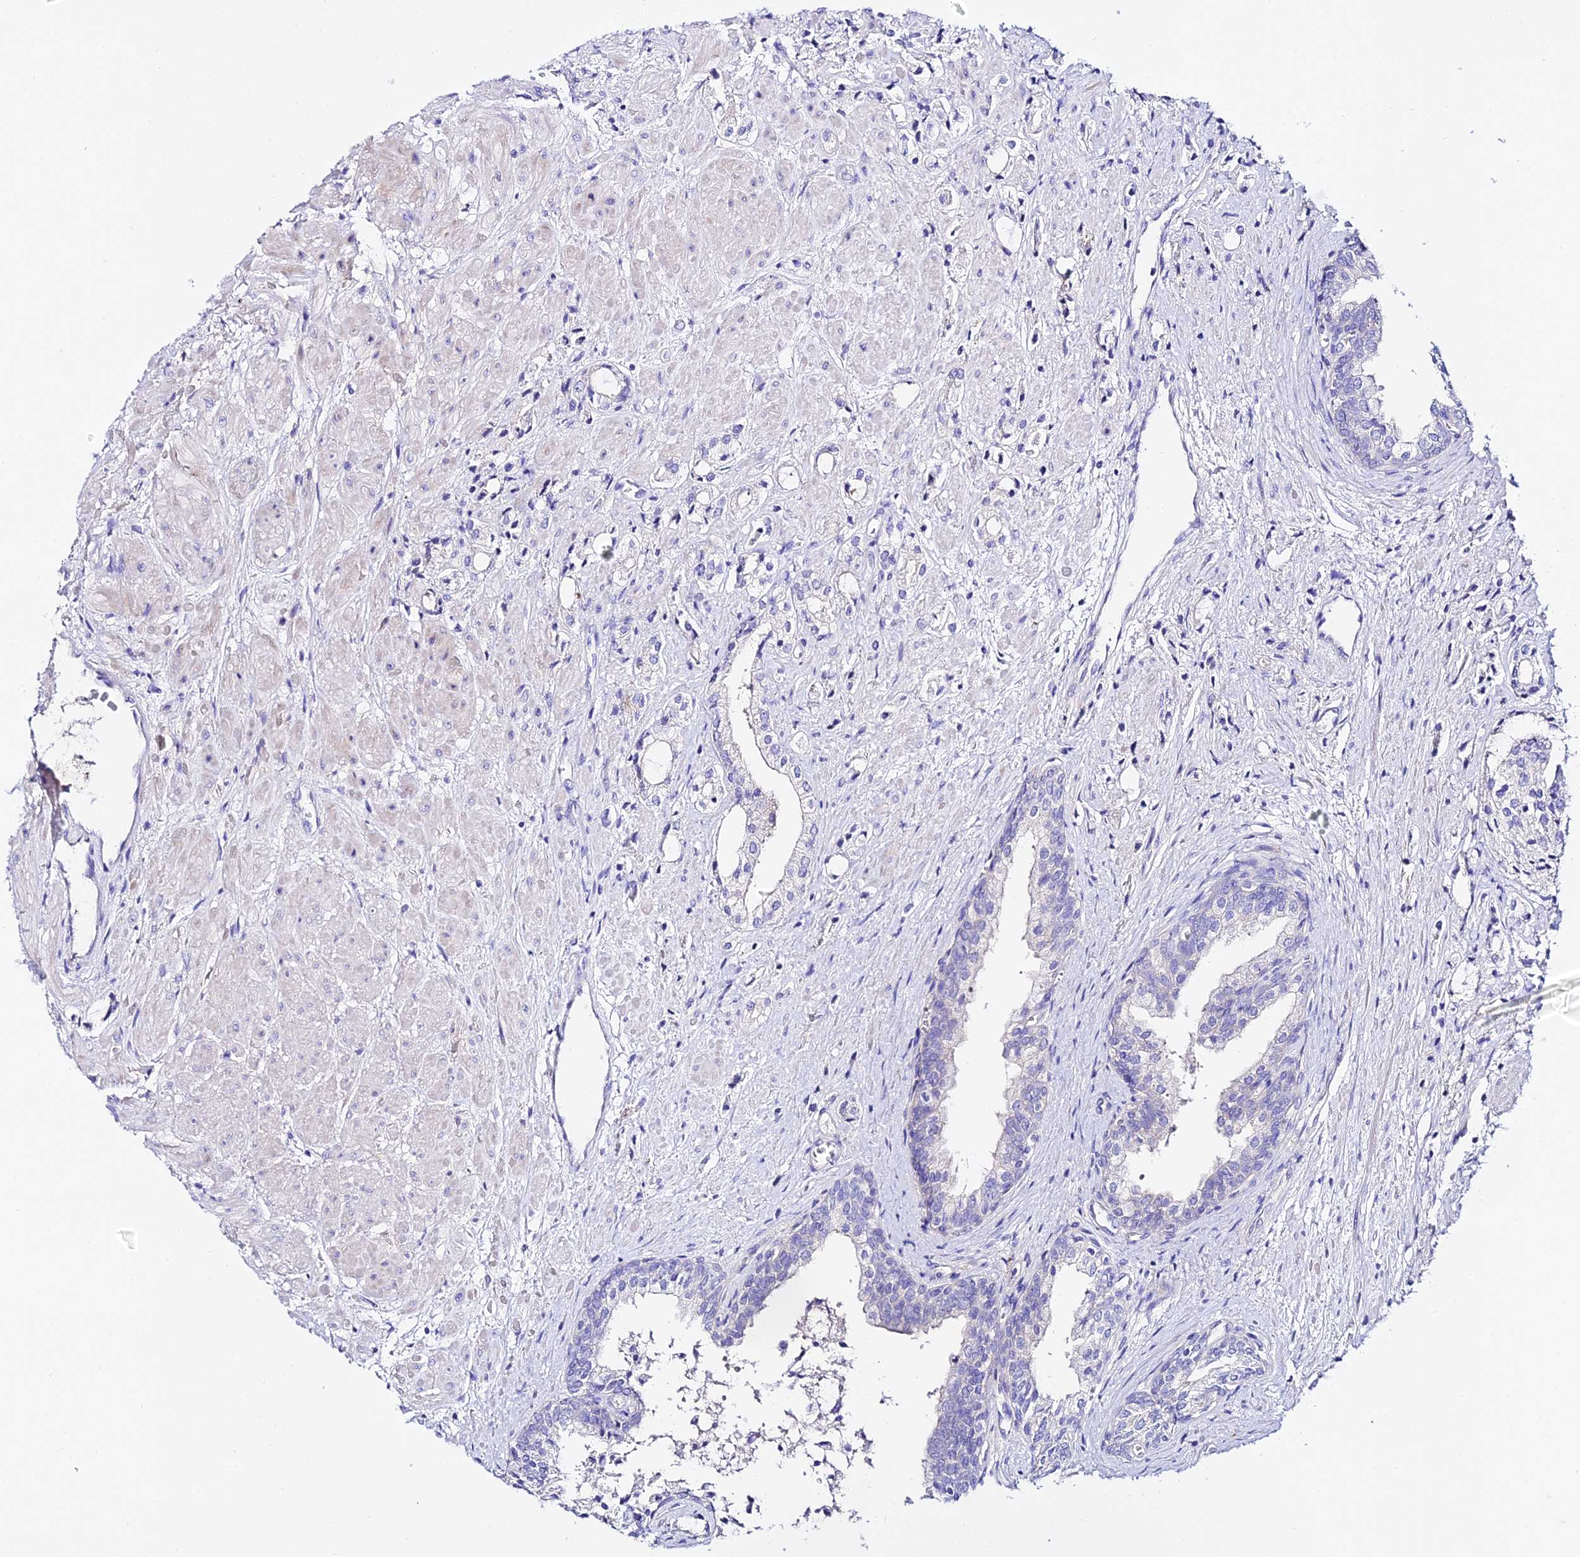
{"staining": {"intensity": "negative", "quantity": "none", "location": "none"}, "tissue": "prostate cancer", "cell_type": "Tumor cells", "image_type": "cancer", "snomed": [{"axis": "morphology", "description": "Adenocarcinoma, High grade"}, {"axis": "topography", "description": "Prostate"}], "caption": "An IHC photomicrograph of prostate cancer (adenocarcinoma (high-grade)) is shown. There is no staining in tumor cells of prostate cancer (adenocarcinoma (high-grade)).", "gene": "TMEM117", "patient": {"sex": "male", "age": 50}}